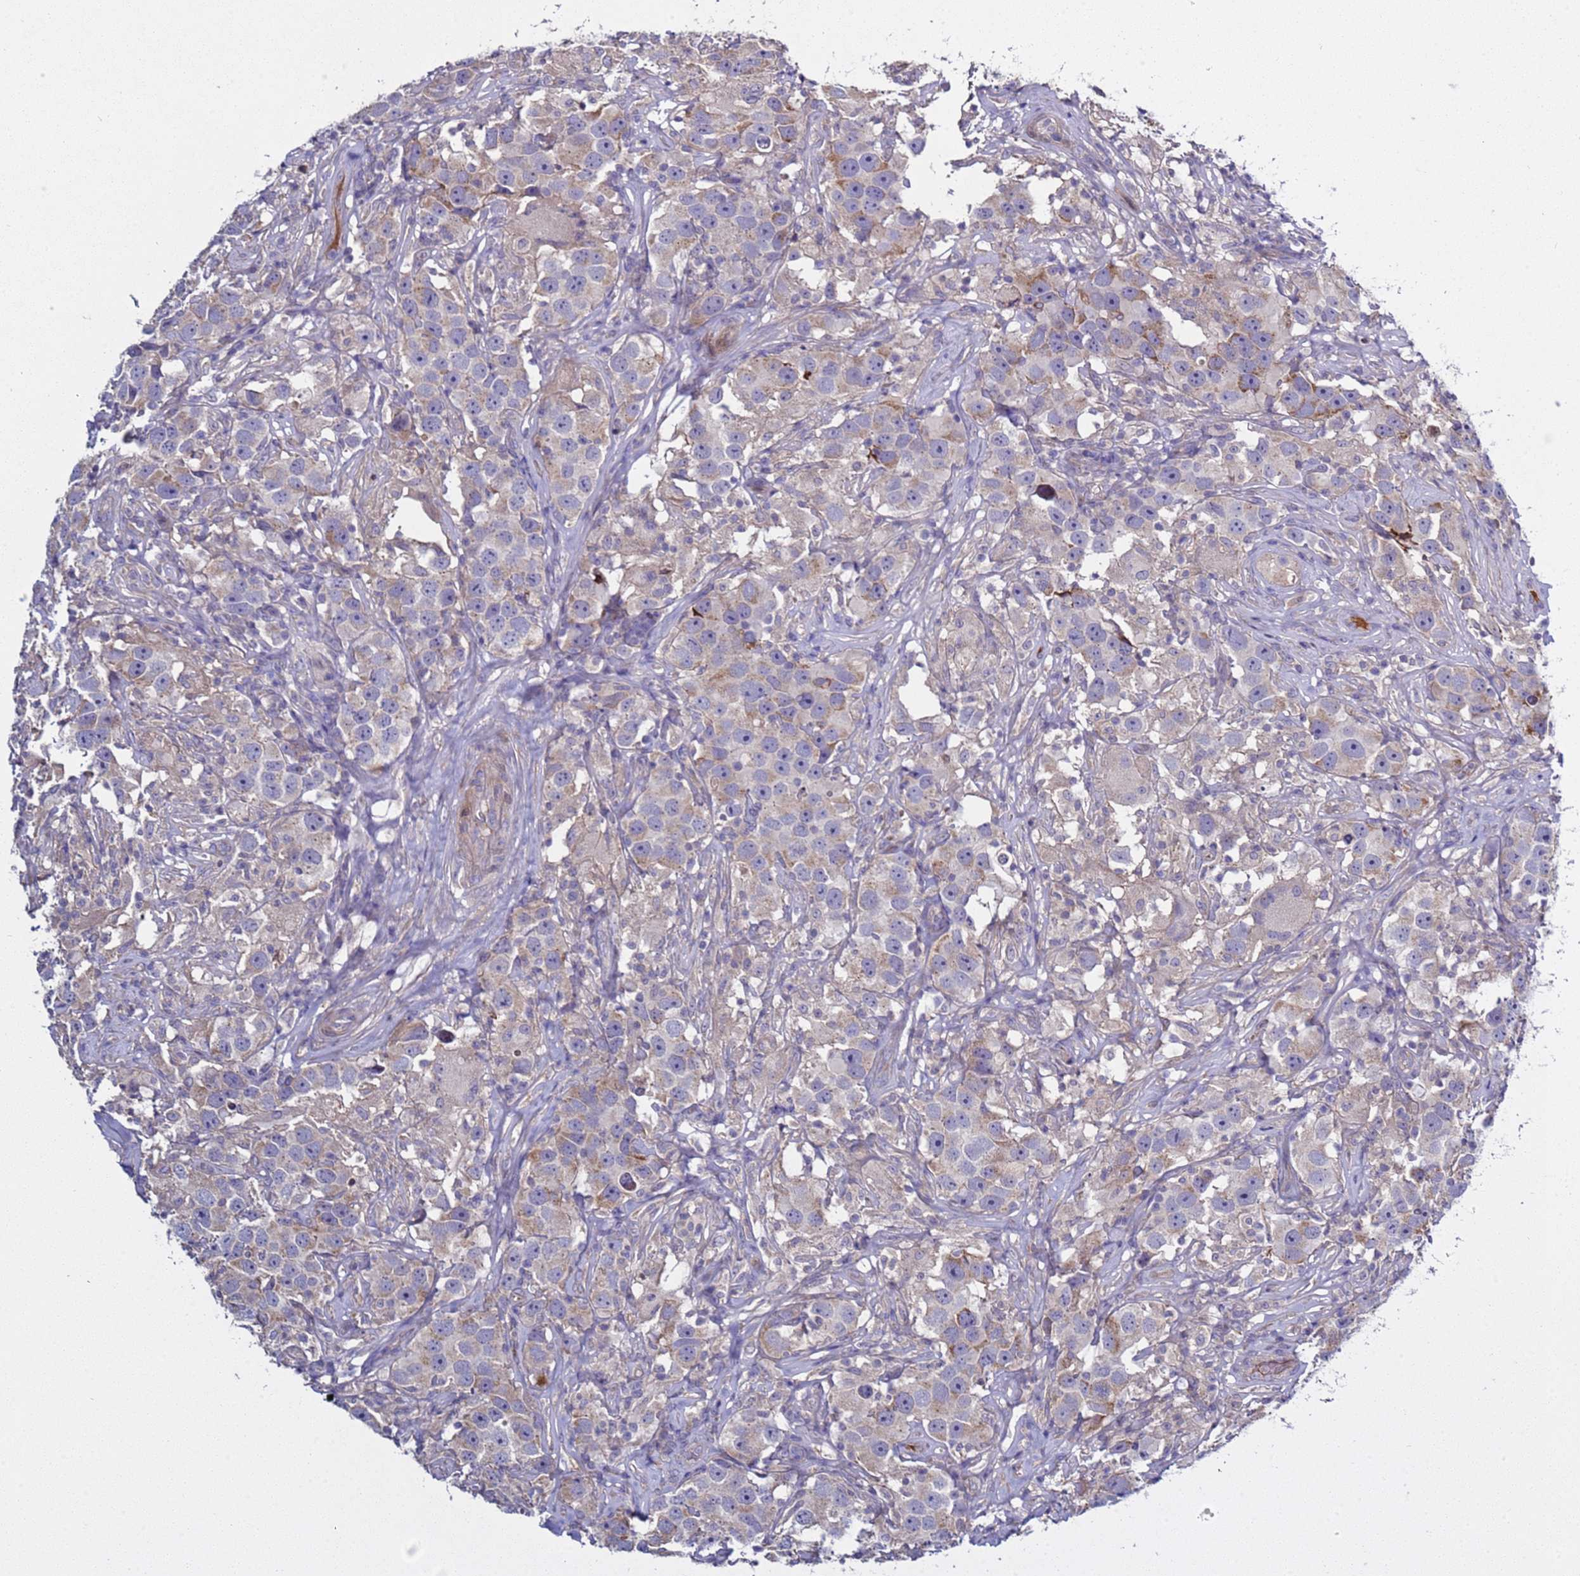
{"staining": {"intensity": "weak", "quantity": "<25%", "location": "cytoplasmic/membranous"}, "tissue": "testis cancer", "cell_type": "Tumor cells", "image_type": "cancer", "snomed": [{"axis": "morphology", "description": "Seminoma, NOS"}, {"axis": "topography", "description": "Testis"}], "caption": "IHC of testis cancer shows no positivity in tumor cells.", "gene": "RABL2B", "patient": {"sex": "male", "age": 49}}